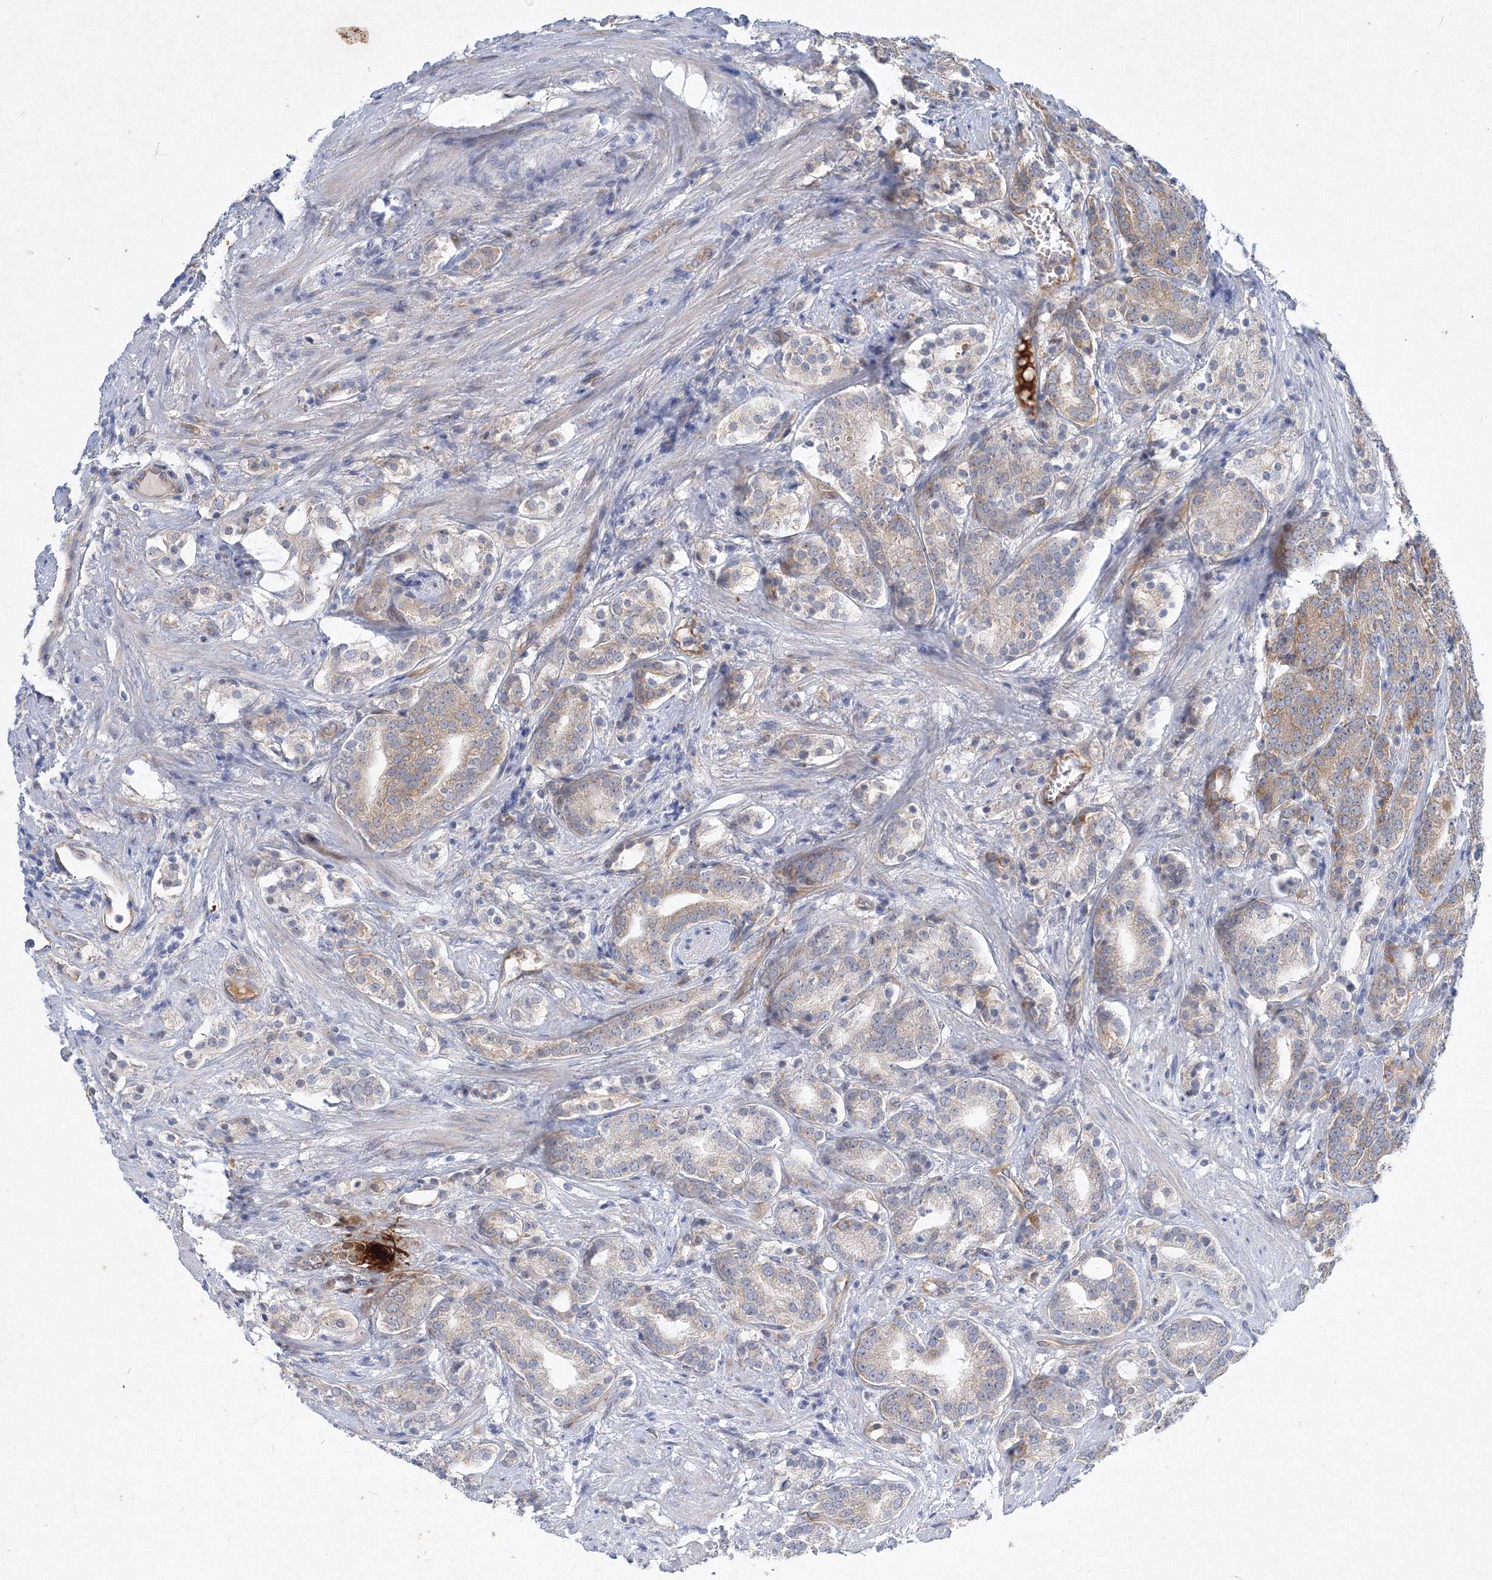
{"staining": {"intensity": "moderate", "quantity": "25%-75%", "location": "cytoplasmic/membranous"}, "tissue": "prostate cancer", "cell_type": "Tumor cells", "image_type": "cancer", "snomed": [{"axis": "morphology", "description": "Adenocarcinoma, High grade"}, {"axis": "topography", "description": "Prostate"}], "caption": "Prostate adenocarcinoma (high-grade) stained for a protein (brown) exhibits moderate cytoplasmic/membranous positive positivity in about 25%-75% of tumor cells.", "gene": "TANC1", "patient": {"sex": "male", "age": 57}}